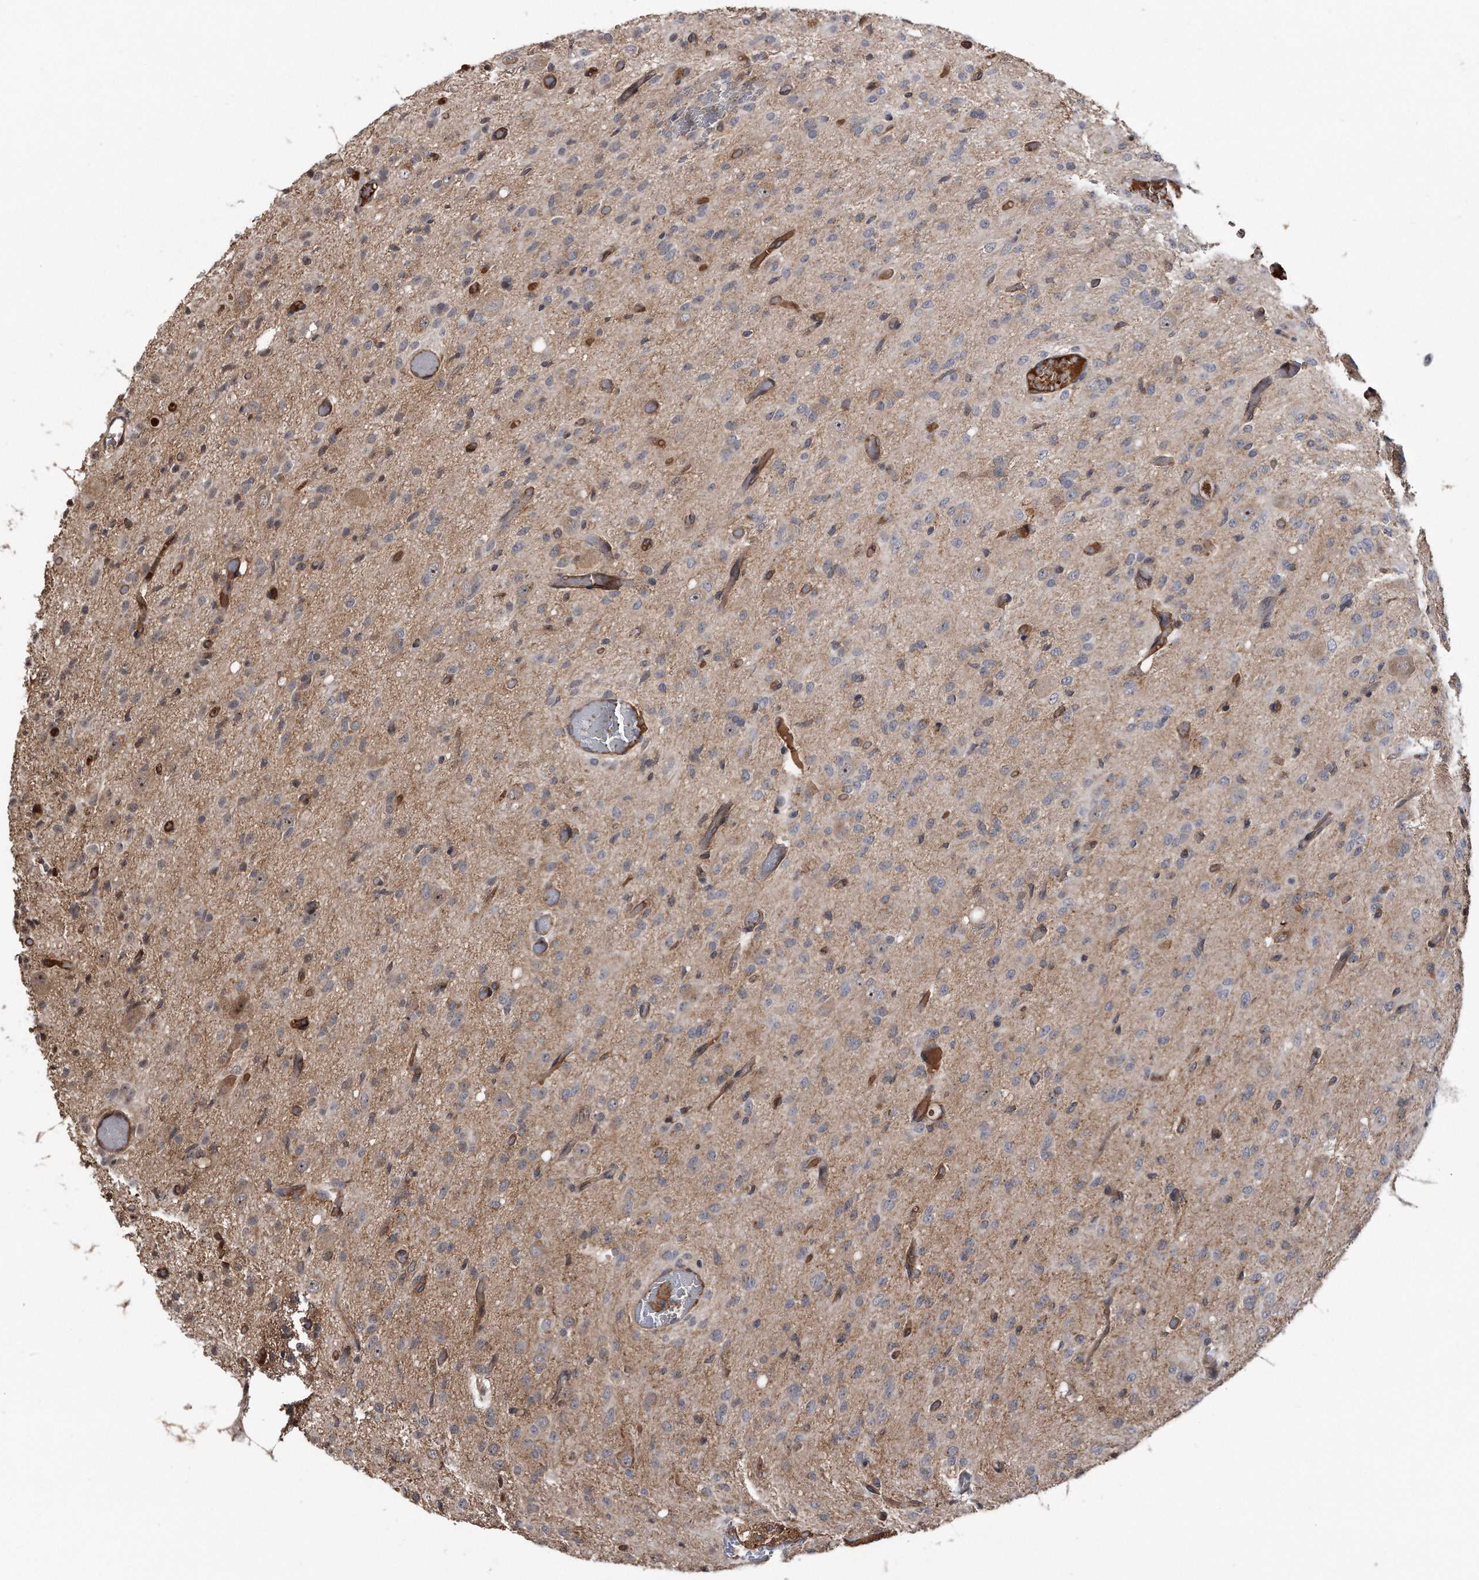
{"staining": {"intensity": "weak", "quantity": "25%-75%", "location": "cytoplasmic/membranous"}, "tissue": "glioma", "cell_type": "Tumor cells", "image_type": "cancer", "snomed": [{"axis": "morphology", "description": "Glioma, malignant, High grade"}, {"axis": "topography", "description": "Brain"}], "caption": "About 25%-75% of tumor cells in glioma exhibit weak cytoplasmic/membranous protein expression as visualized by brown immunohistochemical staining.", "gene": "KCND3", "patient": {"sex": "female", "age": 59}}